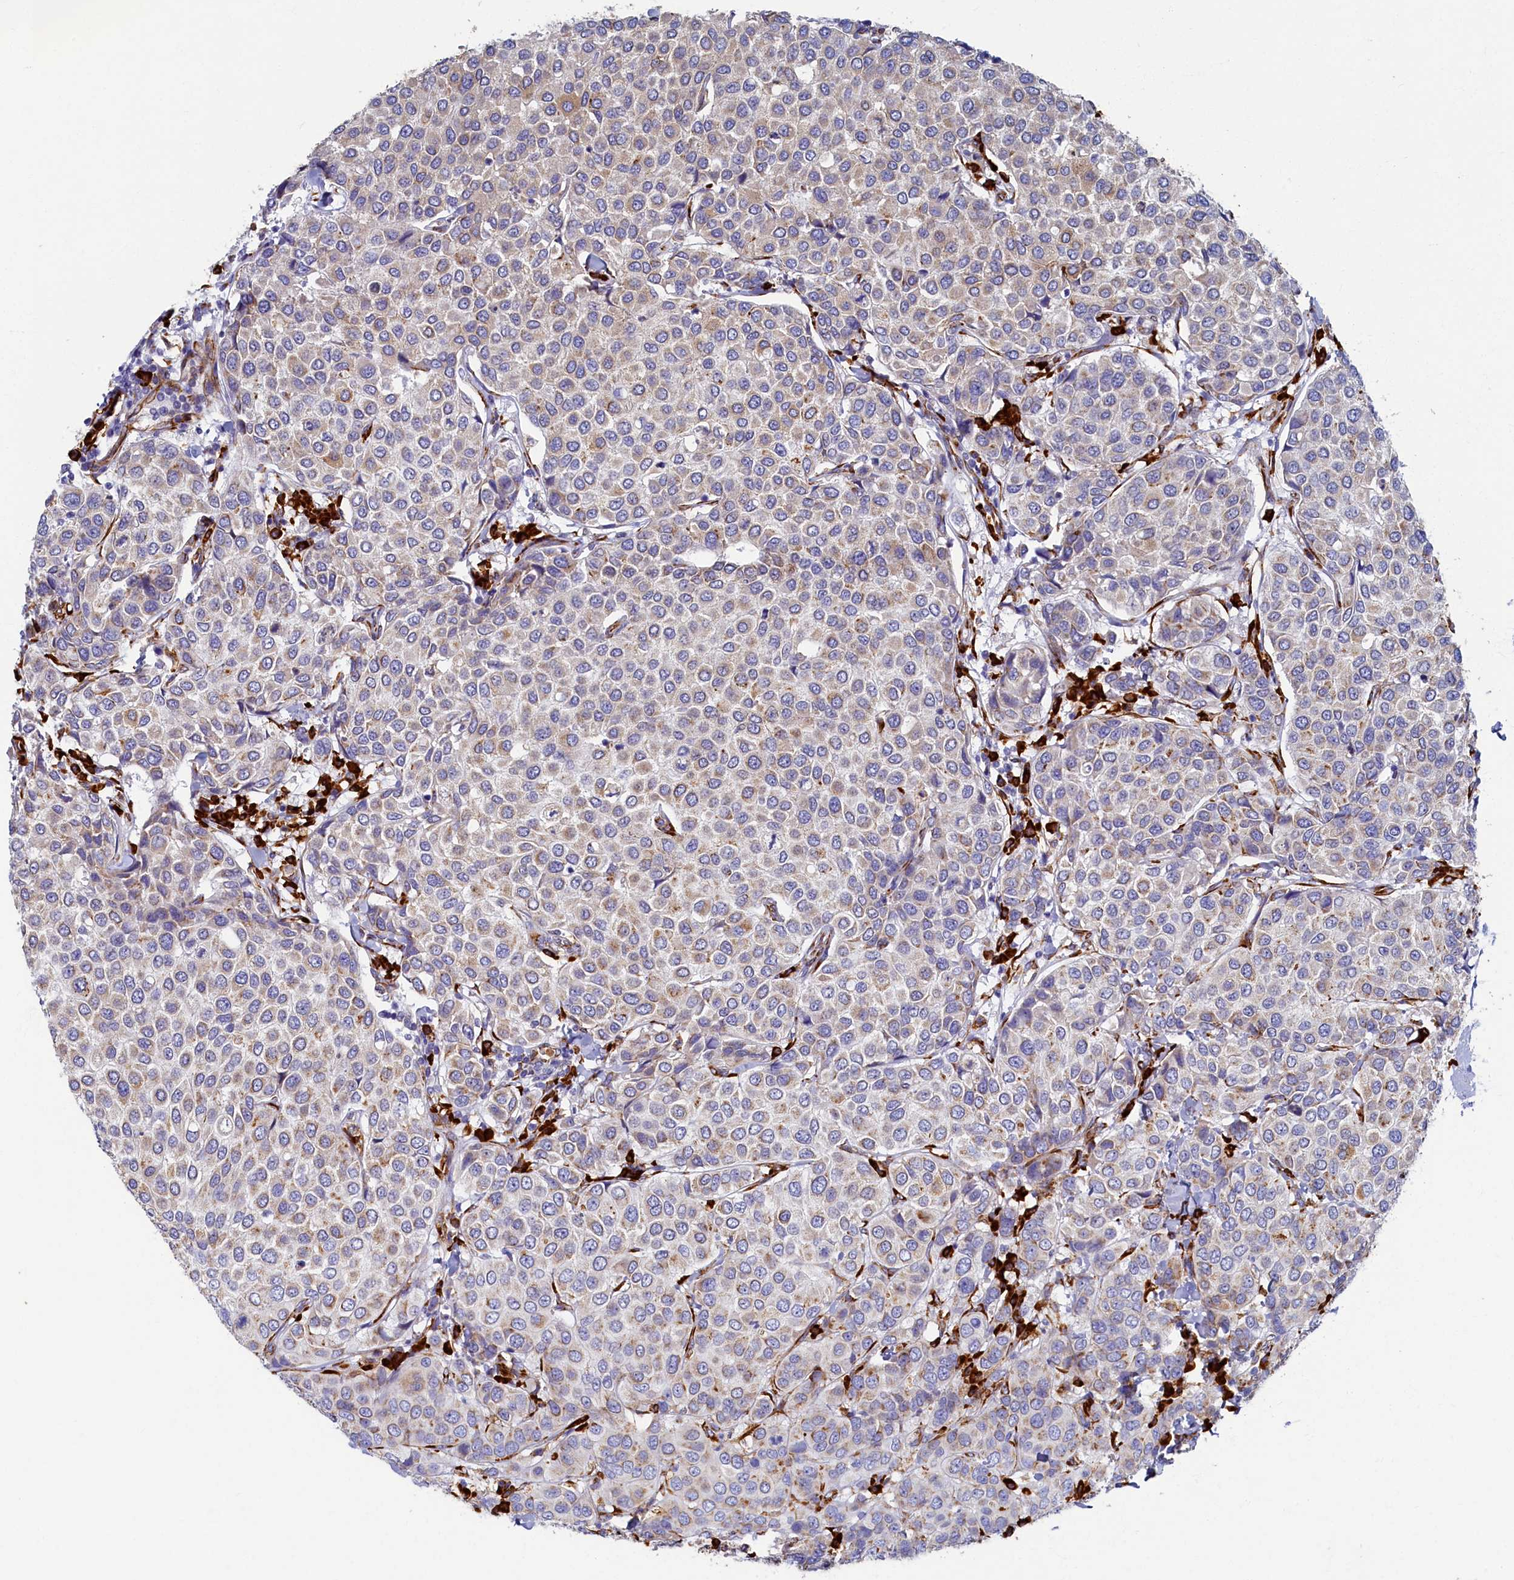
{"staining": {"intensity": "weak", "quantity": ">75%", "location": "cytoplasmic/membranous"}, "tissue": "breast cancer", "cell_type": "Tumor cells", "image_type": "cancer", "snomed": [{"axis": "morphology", "description": "Duct carcinoma"}, {"axis": "topography", "description": "Breast"}], "caption": "Intraductal carcinoma (breast) stained for a protein (brown) demonstrates weak cytoplasmic/membranous positive positivity in approximately >75% of tumor cells.", "gene": "TMEM18", "patient": {"sex": "female", "age": 55}}